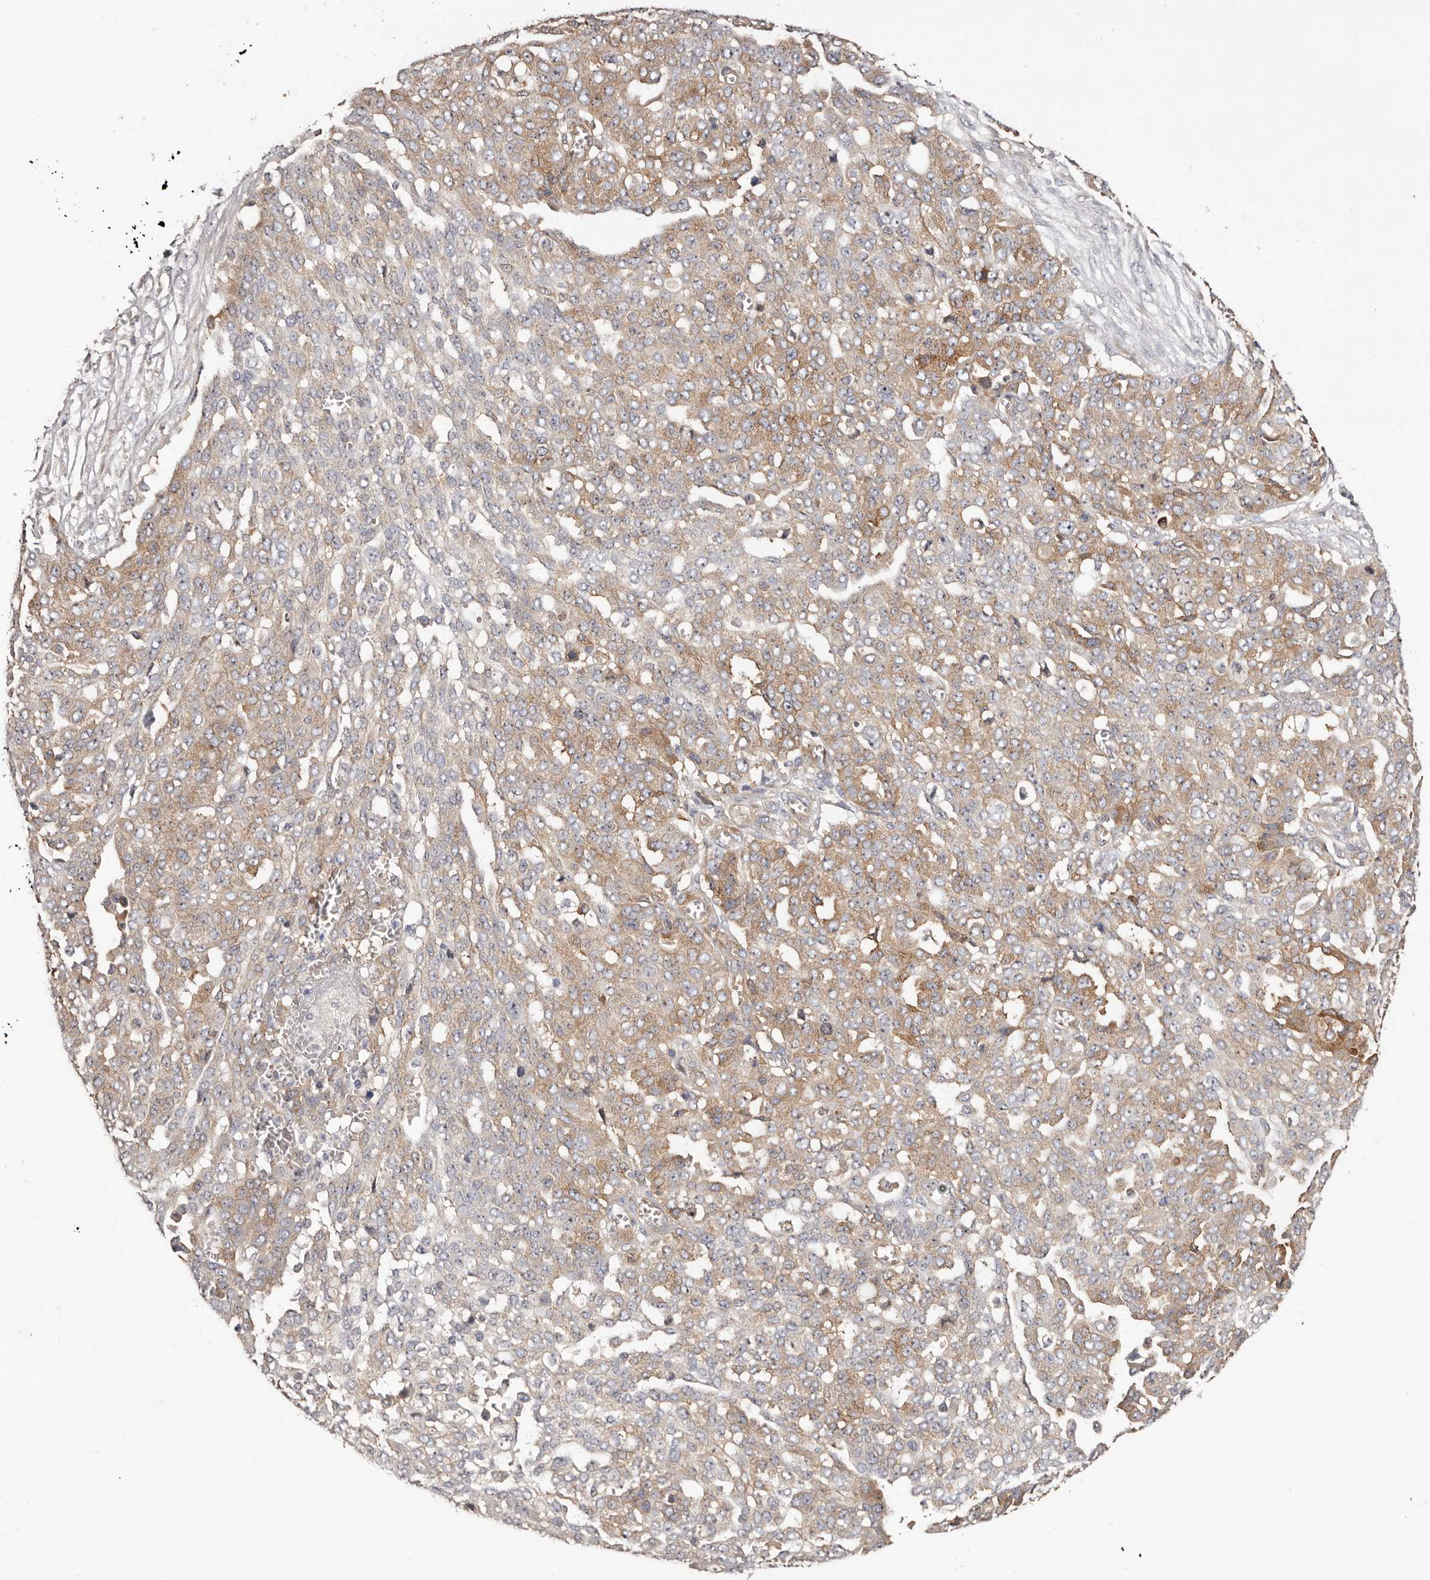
{"staining": {"intensity": "moderate", "quantity": ">75%", "location": "cytoplasmic/membranous"}, "tissue": "ovarian cancer", "cell_type": "Tumor cells", "image_type": "cancer", "snomed": [{"axis": "morphology", "description": "Cystadenocarcinoma, serous, NOS"}, {"axis": "topography", "description": "Soft tissue"}, {"axis": "topography", "description": "Ovary"}], "caption": "About >75% of tumor cells in human ovarian cancer (serous cystadenocarcinoma) exhibit moderate cytoplasmic/membranous protein staining as visualized by brown immunohistochemical staining.", "gene": "LTV1", "patient": {"sex": "female", "age": 57}}